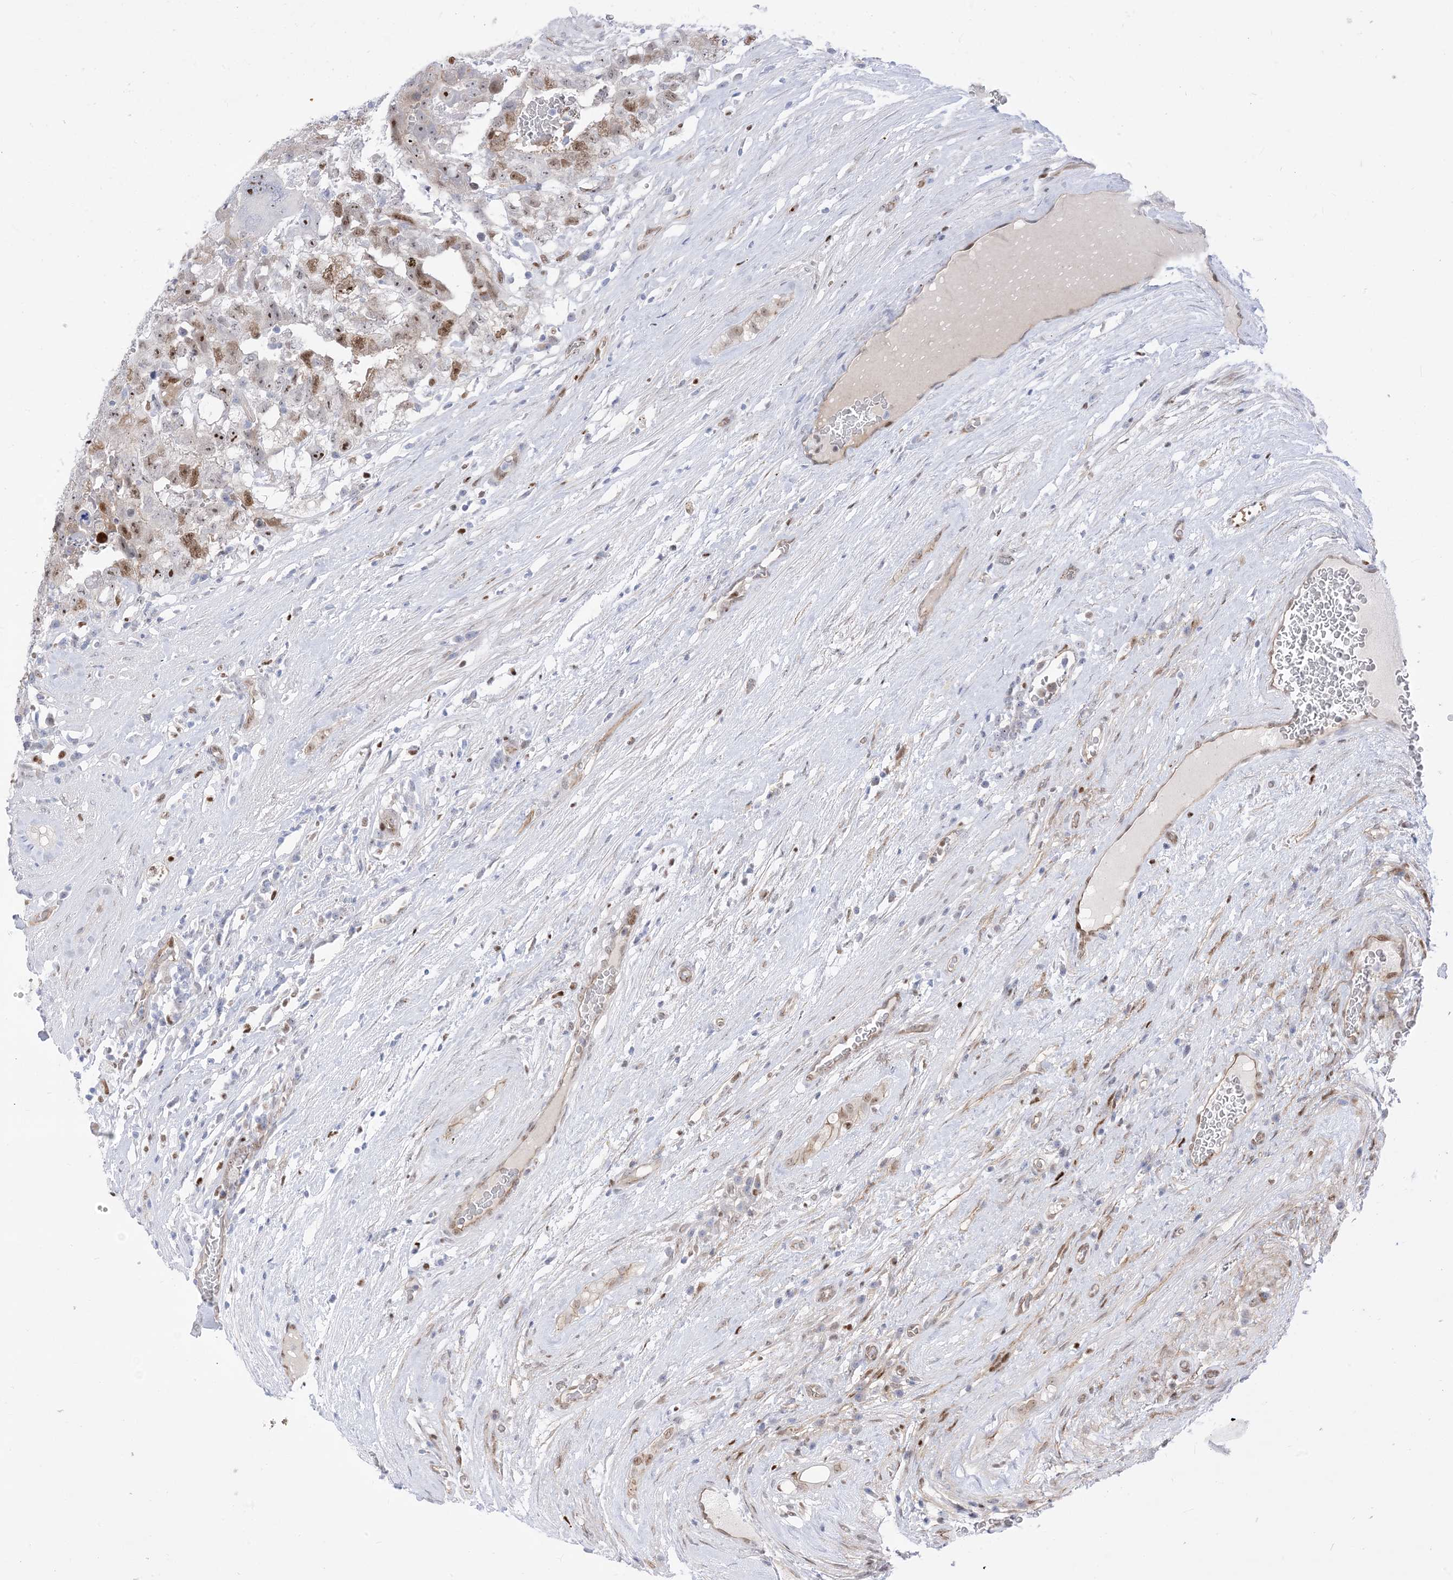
{"staining": {"intensity": "moderate", "quantity": "25%-75%", "location": "nuclear"}, "tissue": "testis cancer", "cell_type": "Tumor cells", "image_type": "cancer", "snomed": [{"axis": "morphology", "description": "Carcinoma, Embryonal, NOS"}, {"axis": "topography", "description": "Testis"}], "caption": "IHC histopathology image of neoplastic tissue: embryonal carcinoma (testis) stained using immunohistochemistry displays medium levels of moderate protein expression localized specifically in the nuclear of tumor cells, appearing as a nuclear brown color.", "gene": "MARS2", "patient": {"sex": "male", "age": 26}}